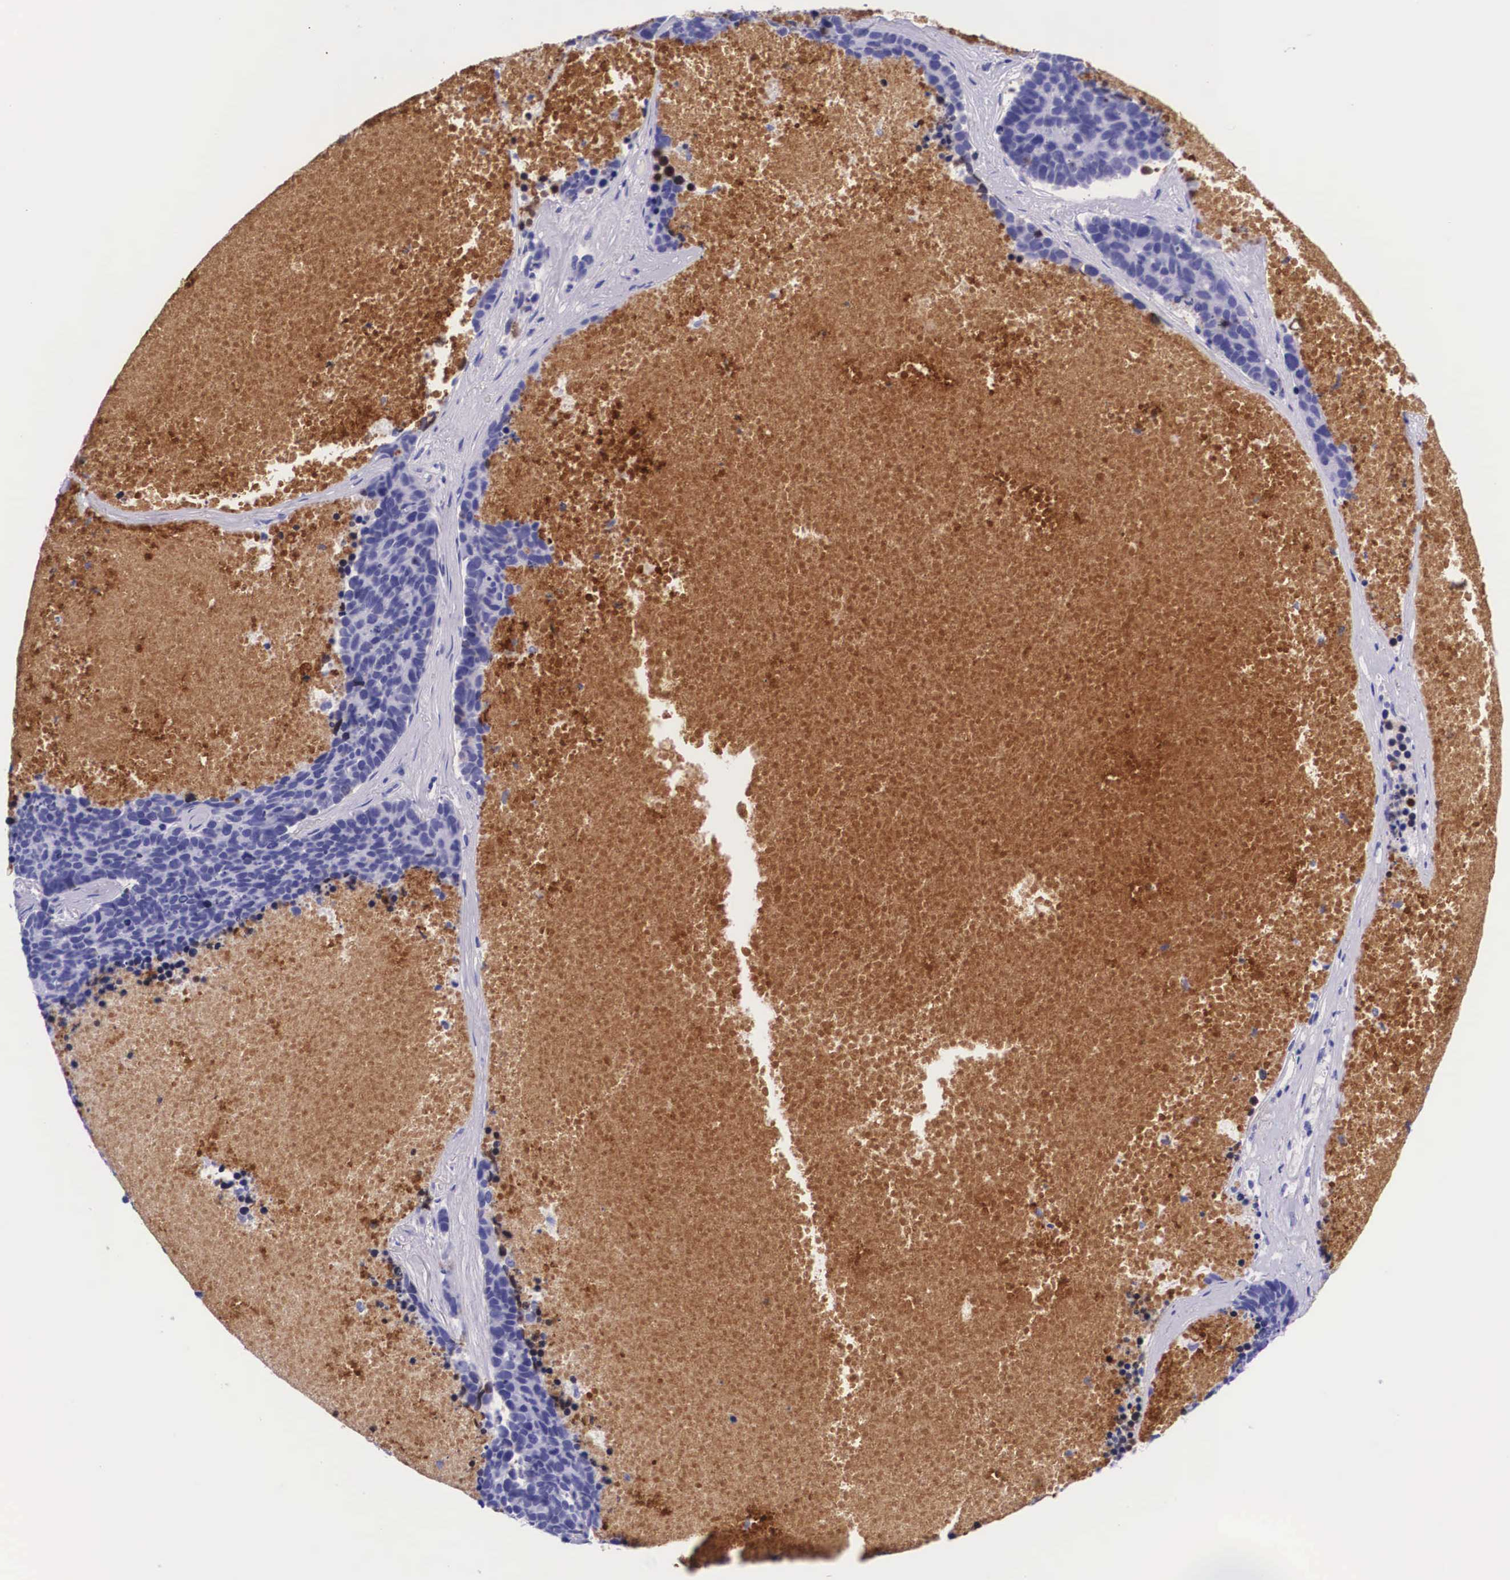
{"staining": {"intensity": "negative", "quantity": "none", "location": "none"}, "tissue": "lung cancer", "cell_type": "Tumor cells", "image_type": "cancer", "snomed": [{"axis": "morphology", "description": "Neoplasm, malignant, NOS"}, {"axis": "topography", "description": "Lung"}], "caption": "Immunohistochemical staining of lung cancer (malignant neoplasm) displays no significant positivity in tumor cells. (Immunohistochemistry (ihc), brightfield microscopy, high magnification).", "gene": "PLG", "patient": {"sex": "female", "age": 75}}